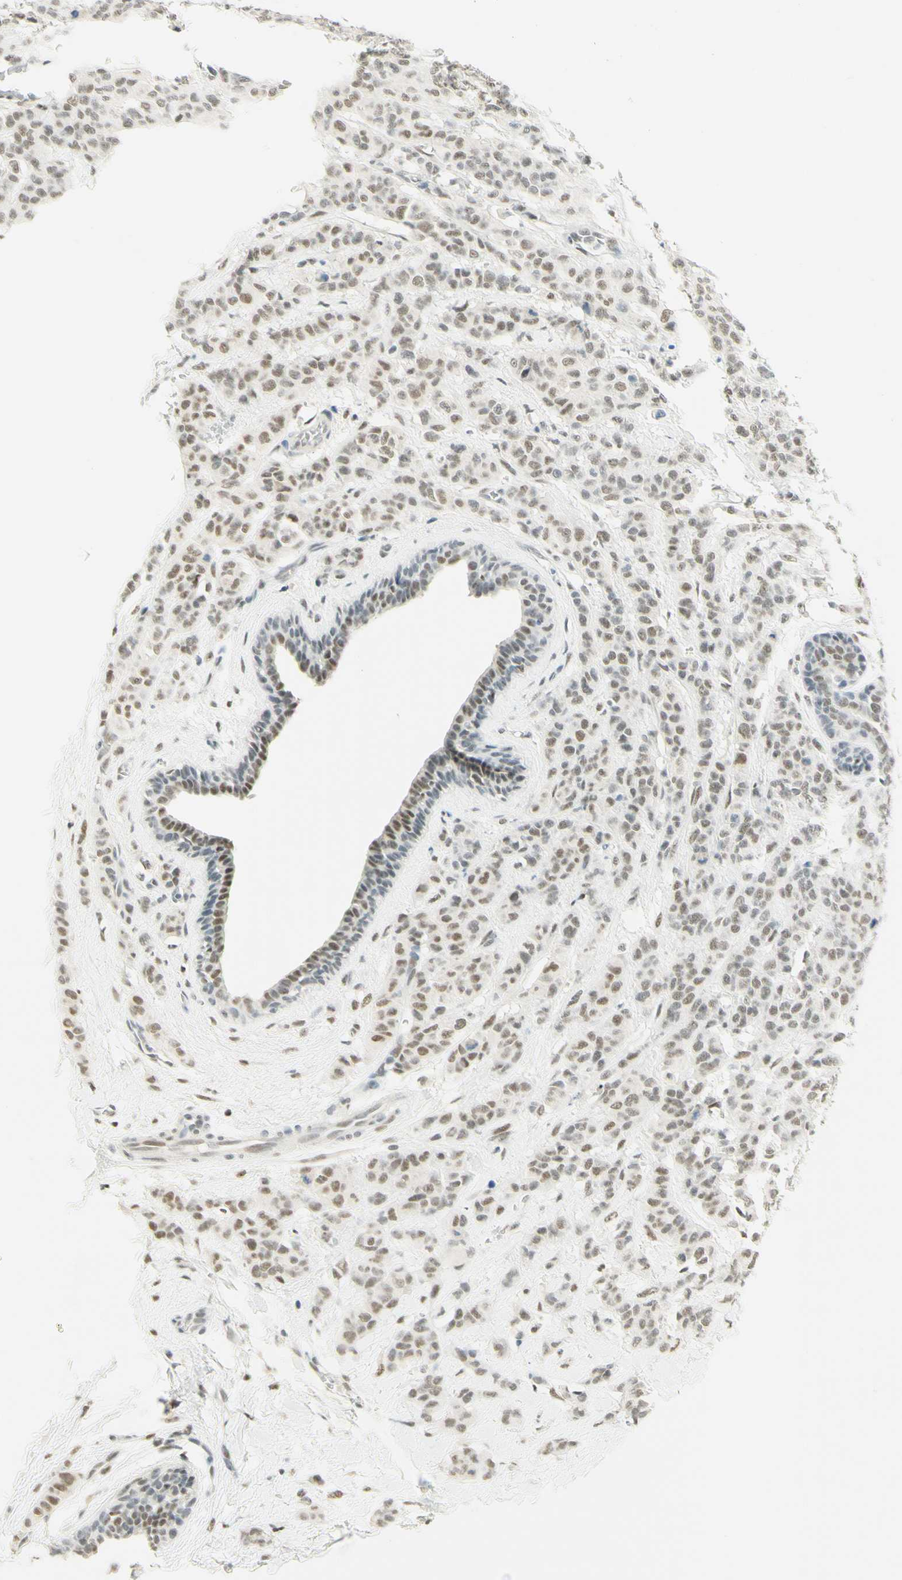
{"staining": {"intensity": "weak", "quantity": ">75%", "location": "nuclear"}, "tissue": "breast cancer", "cell_type": "Tumor cells", "image_type": "cancer", "snomed": [{"axis": "morphology", "description": "Normal tissue, NOS"}, {"axis": "morphology", "description": "Duct carcinoma"}, {"axis": "topography", "description": "Breast"}], "caption": "Breast cancer stained with DAB immunohistochemistry displays low levels of weak nuclear positivity in approximately >75% of tumor cells.", "gene": "PMS2", "patient": {"sex": "female", "age": 40}}